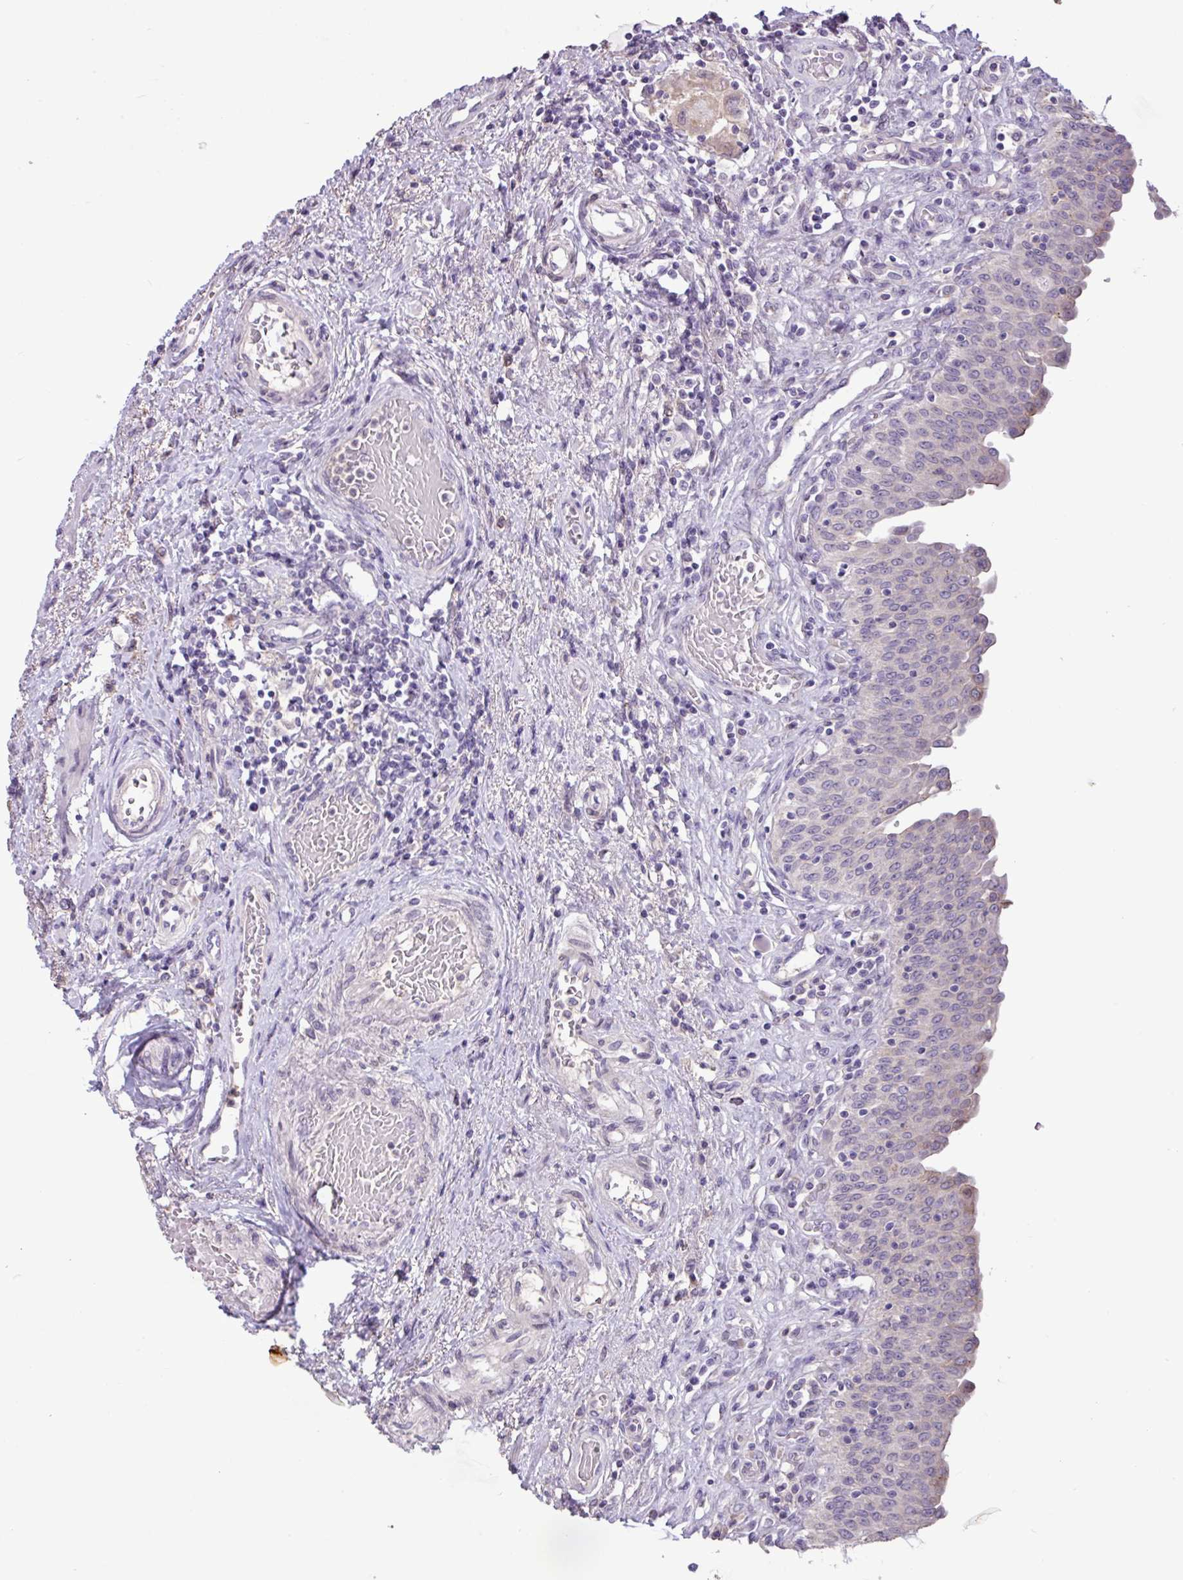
{"staining": {"intensity": "weak", "quantity": "<25%", "location": "cytoplasmic/membranous"}, "tissue": "urinary bladder", "cell_type": "Urothelial cells", "image_type": "normal", "snomed": [{"axis": "morphology", "description": "Normal tissue, NOS"}, {"axis": "topography", "description": "Urinary bladder"}], "caption": "Urothelial cells show no significant protein expression in benign urinary bladder.", "gene": "PNLDC1", "patient": {"sex": "male", "age": 71}}